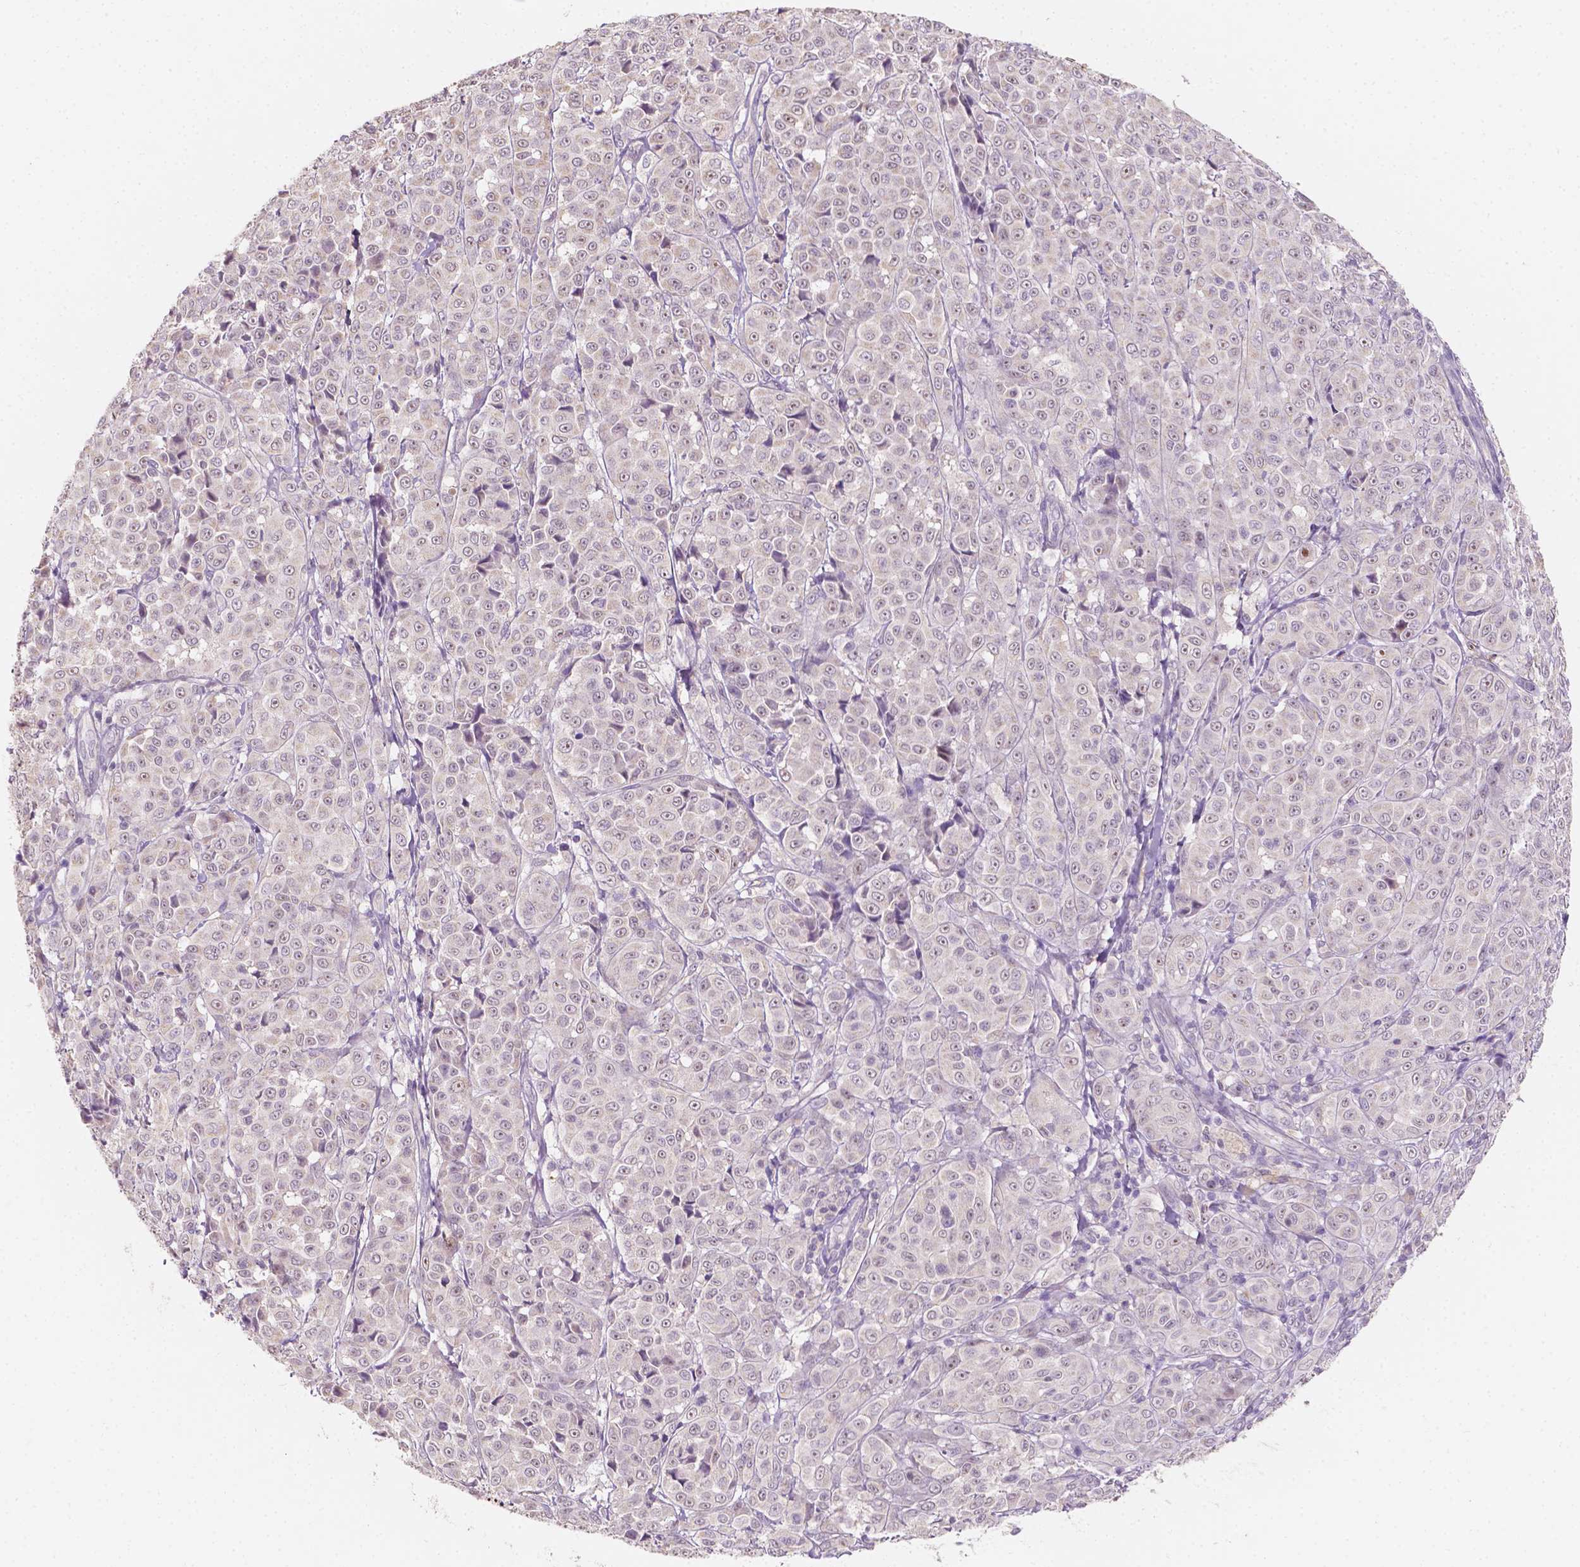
{"staining": {"intensity": "negative", "quantity": "none", "location": "none"}, "tissue": "melanoma", "cell_type": "Tumor cells", "image_type": "cancer", "snomed": [{"axis": "morphology", "description": "Malignant melanoma, NOS"}, {"axis": "topography", "description": "Skin"}], "caption": "This micrograph is of melanoma stained with immunohistochemistry to label a protein in brown with the nuclei are counter-stained blue. There is no positivity in tumor cells.", "gene": "SIRT2", "patient": {"sex": "male", "age": 89}}